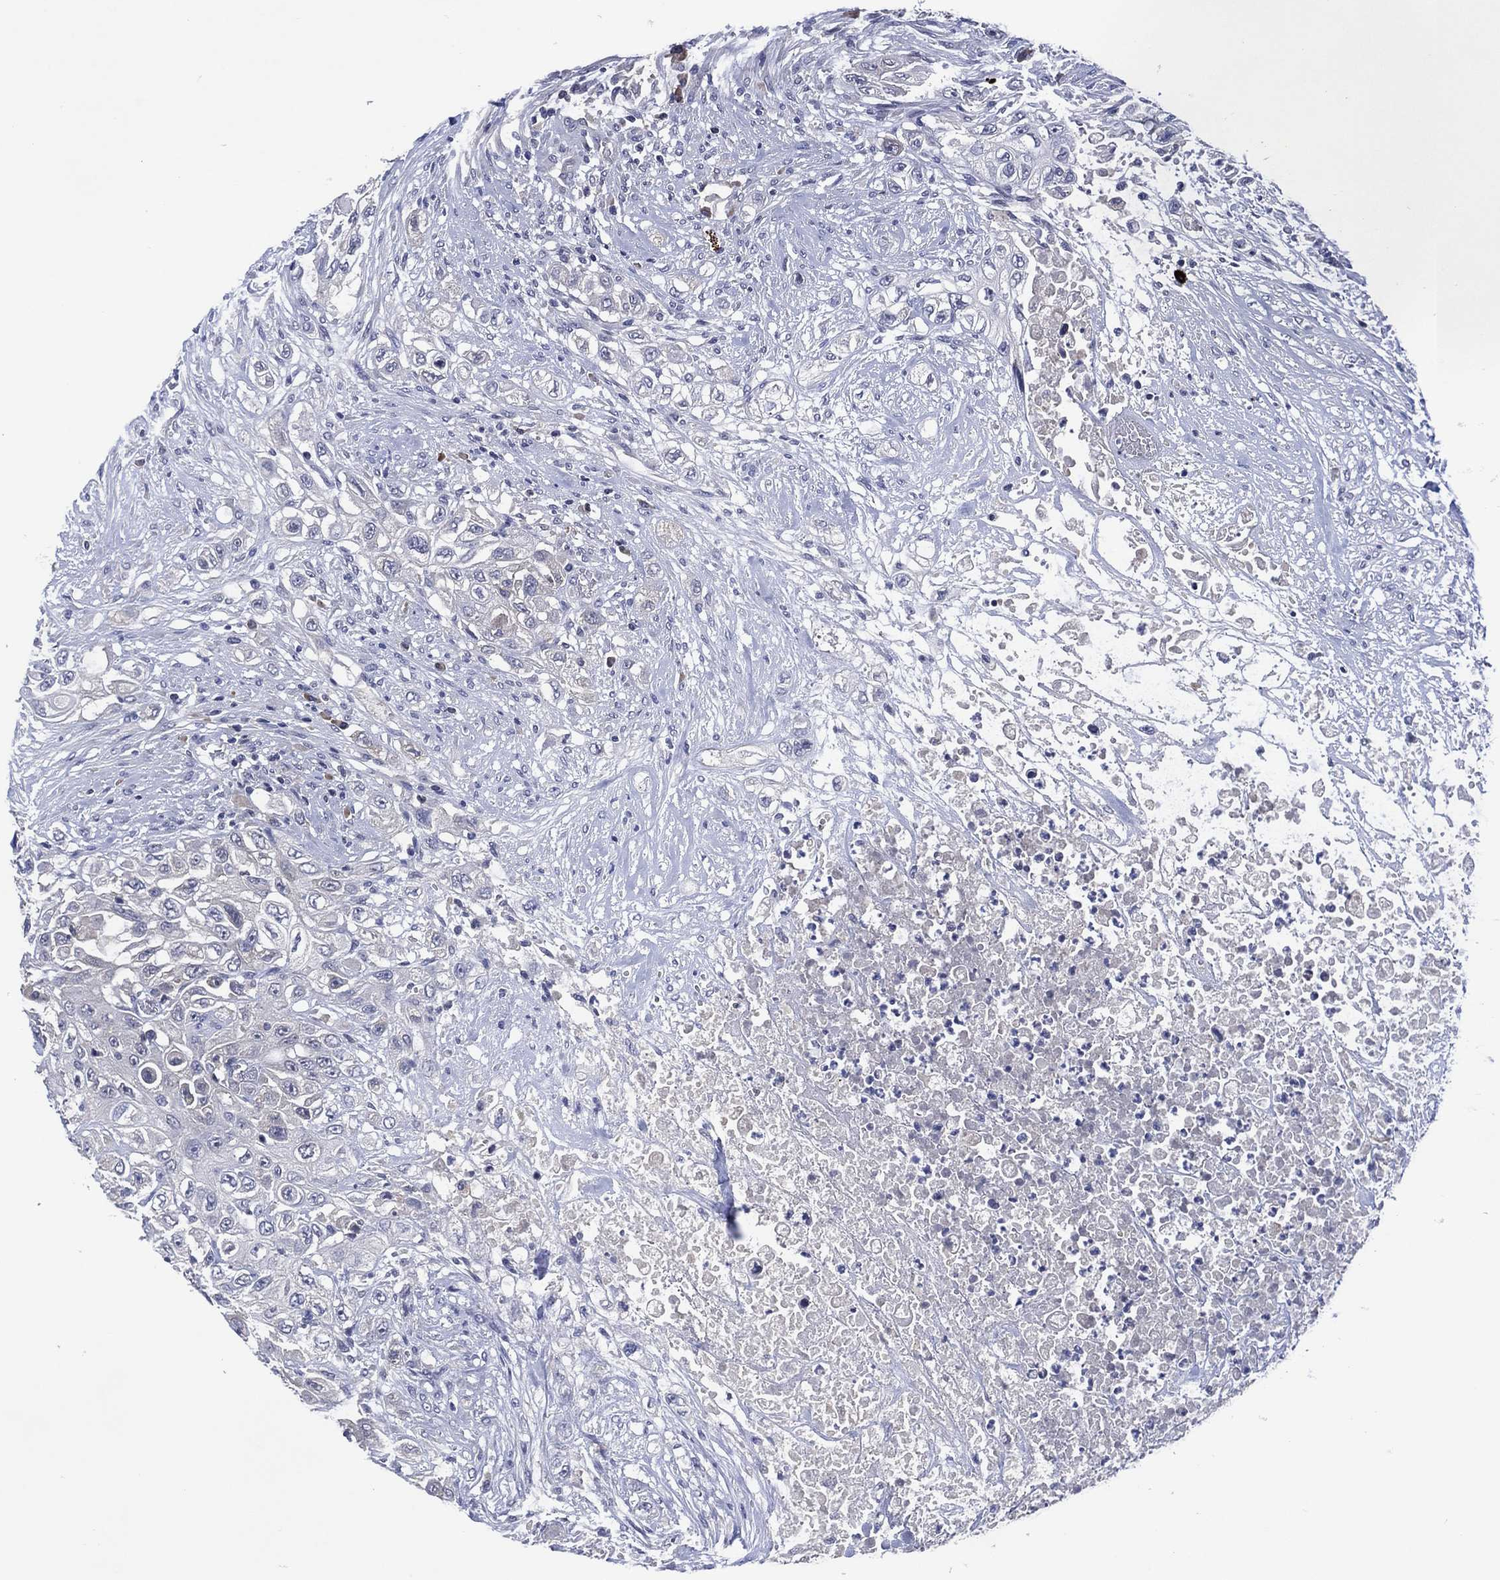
{"staining": {"intensity": "negative", "quantity": "none", "location": "none"}, "tissue": "urothelial cancer", "cell_type": "Tumor cells", "image_type": "cancer", "snomed": [{"axis": "morphology", "description": "Urothelial carcinoma, High grade"}, {"axis": "topography", "description": "Urinary bladder"}], "caption": "Immunohistochemistry micrograph of urothelial cancer stained for a protein (brown), which exhibits no positivity in tumor cells.", "gene": "USP26", "patient": {"sex": "female", "age": 56}}